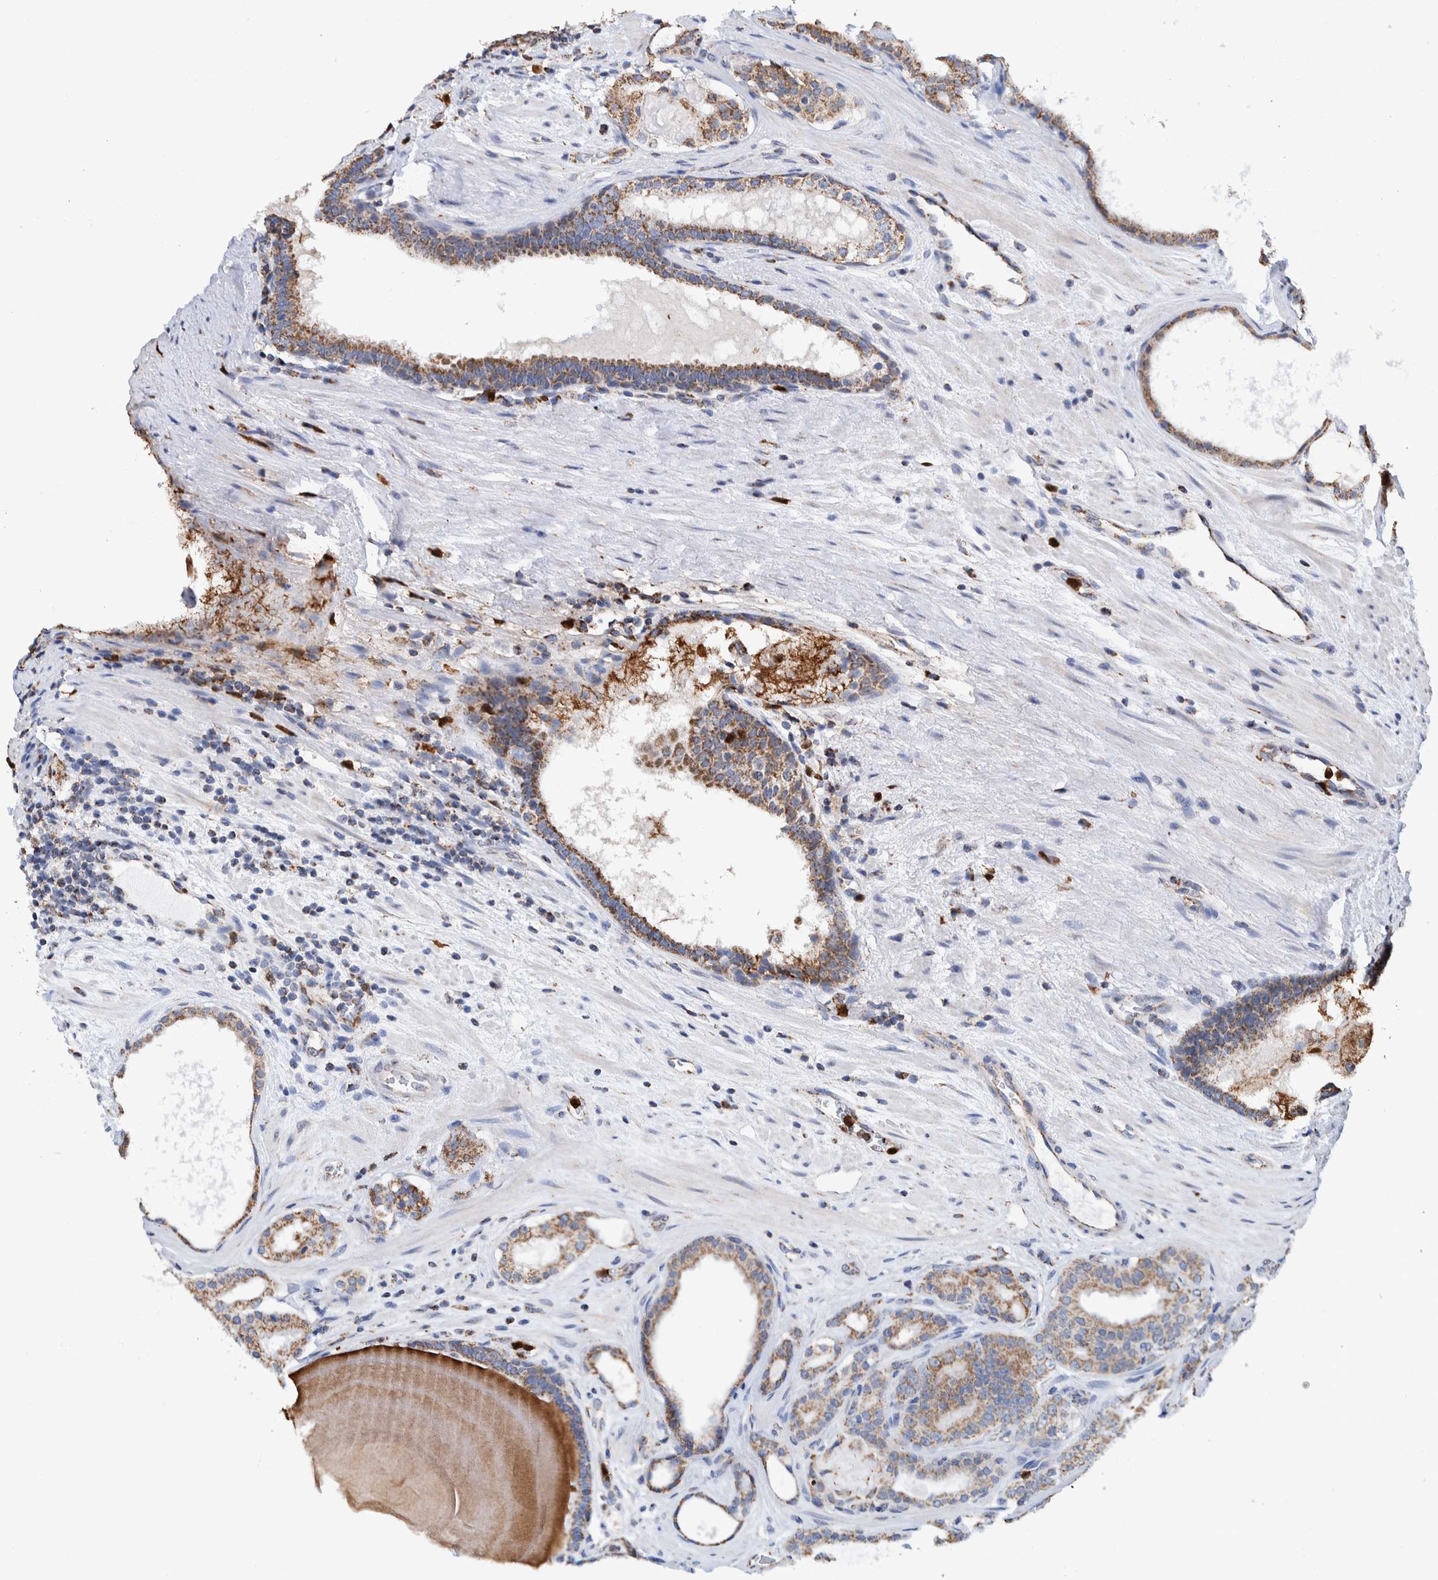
{"staining": {"intensity": "moderate", "quantity": ">75%", "location": "cytoplasmic/membranous"}, "tissue": "prostate cancer", "cell_type": "Tumor cells", "image_type": "cancer", "snomed": [{"axis": "morphology", "description": "Adenocarcinoma, High grade"}, {"axis": "topography", "description": "Prostate"}], "caption": "Protein staining of adenocarcinoma (high-grade) (prostate) tissue demonstrates moderate cytoplasmic/membranous positivity in approximately >75% of tumor cells. (DAB (3,3'-diaminobenzidine) = brown stain, brightfield microscopy at high magnification).", "gene": "DECR1", "patient": {"sex": "male", "age": 60}}